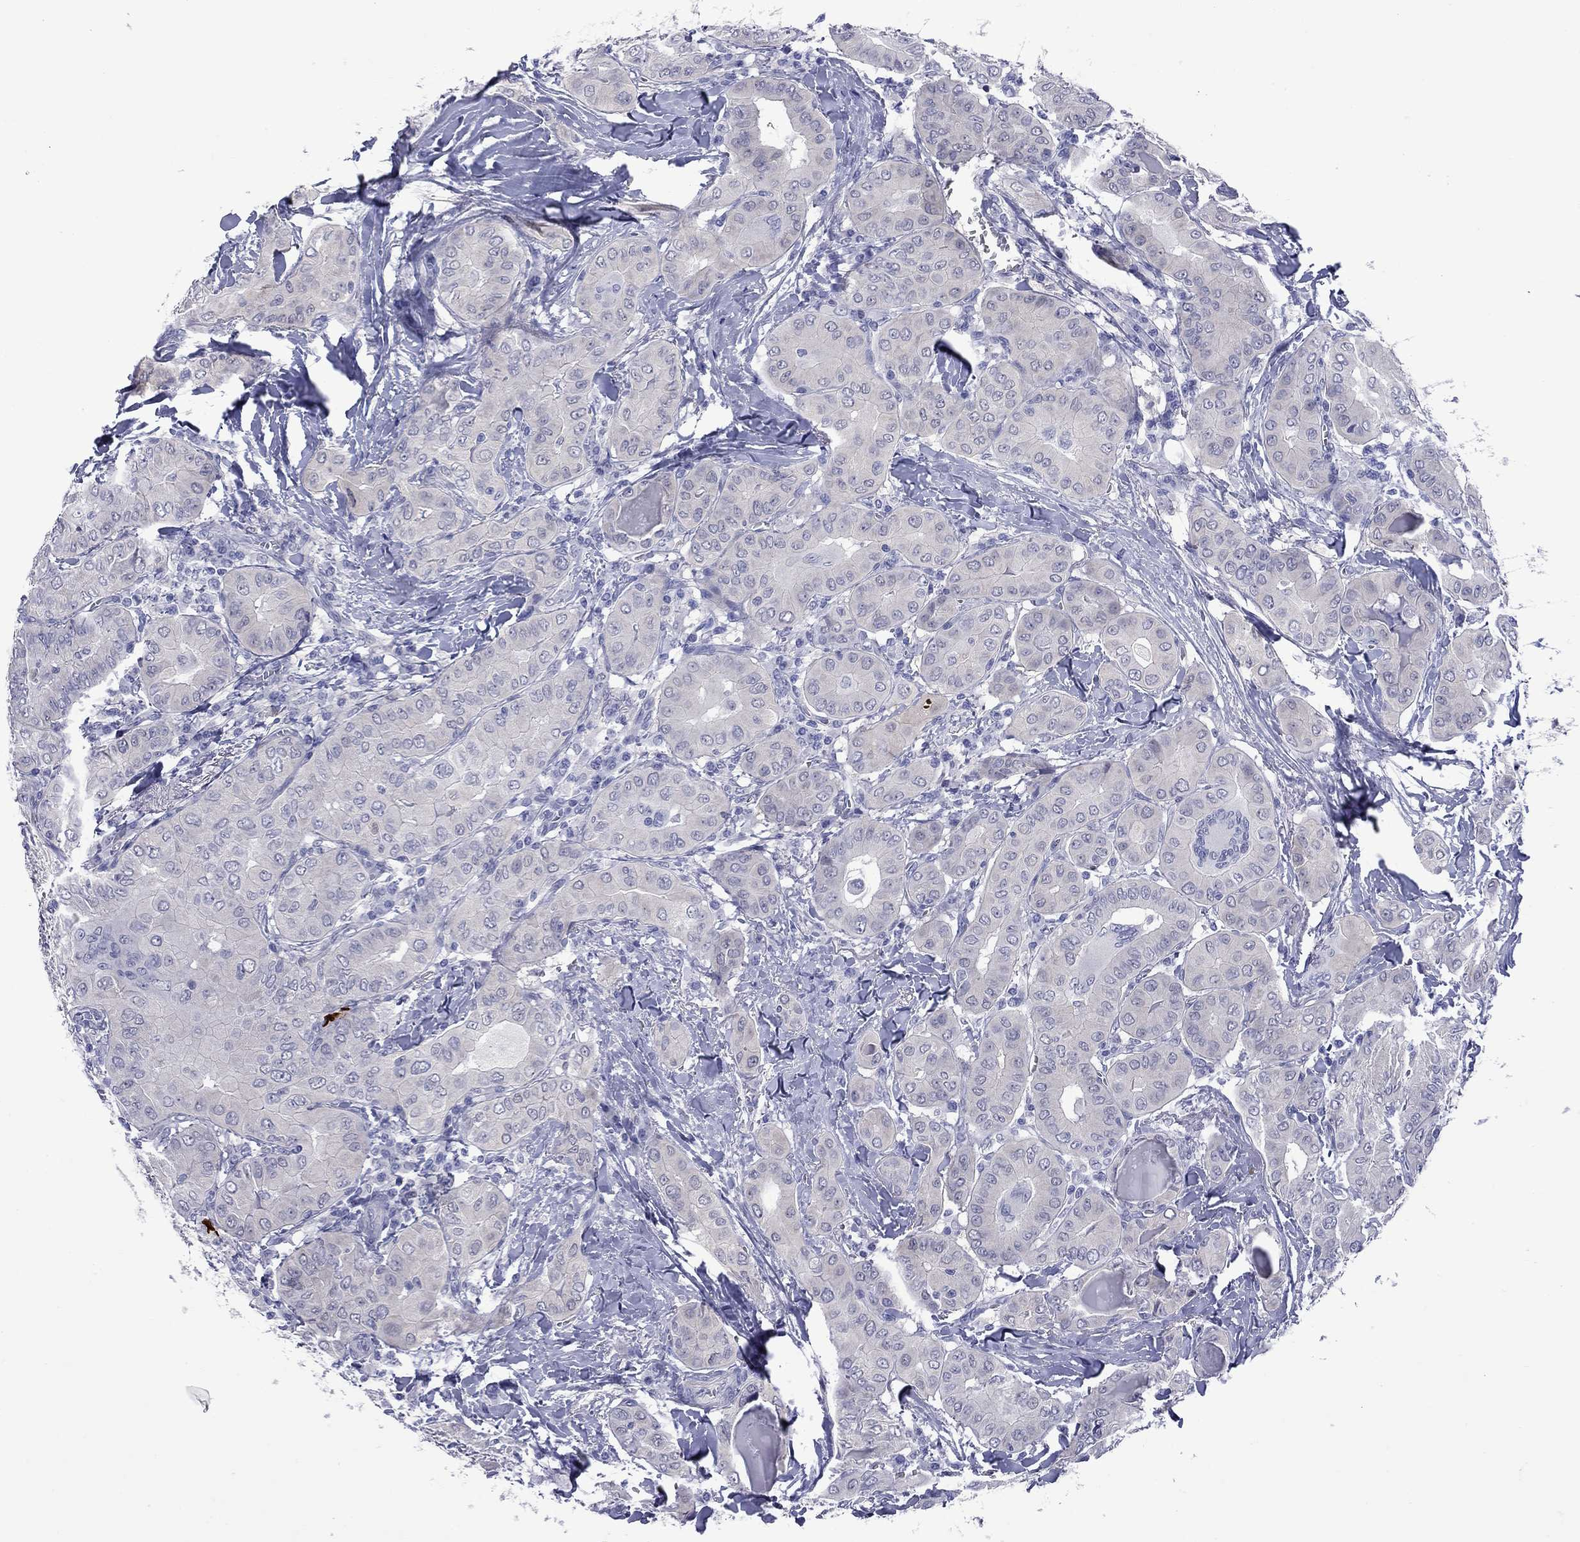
{"staining": {"intensity": "negative", "quantity": "none", "location": "none"}, "tissue": "thyroid cancer", "cell_type": "Tumor cells", "image_type": "cancer", "snomed": [{"axis": "morphology", "description": "Papillary adenocarcinoma, NOS"}, {"axis": "topography", "description": "Thyroid gland"}], "caption": "Thyroid cancer was stained to show a protein in brown. There is no significant staining in tumor cells.", "gene": "CTNNBIP1", "patient": {"sex": "female", "age": 37}}